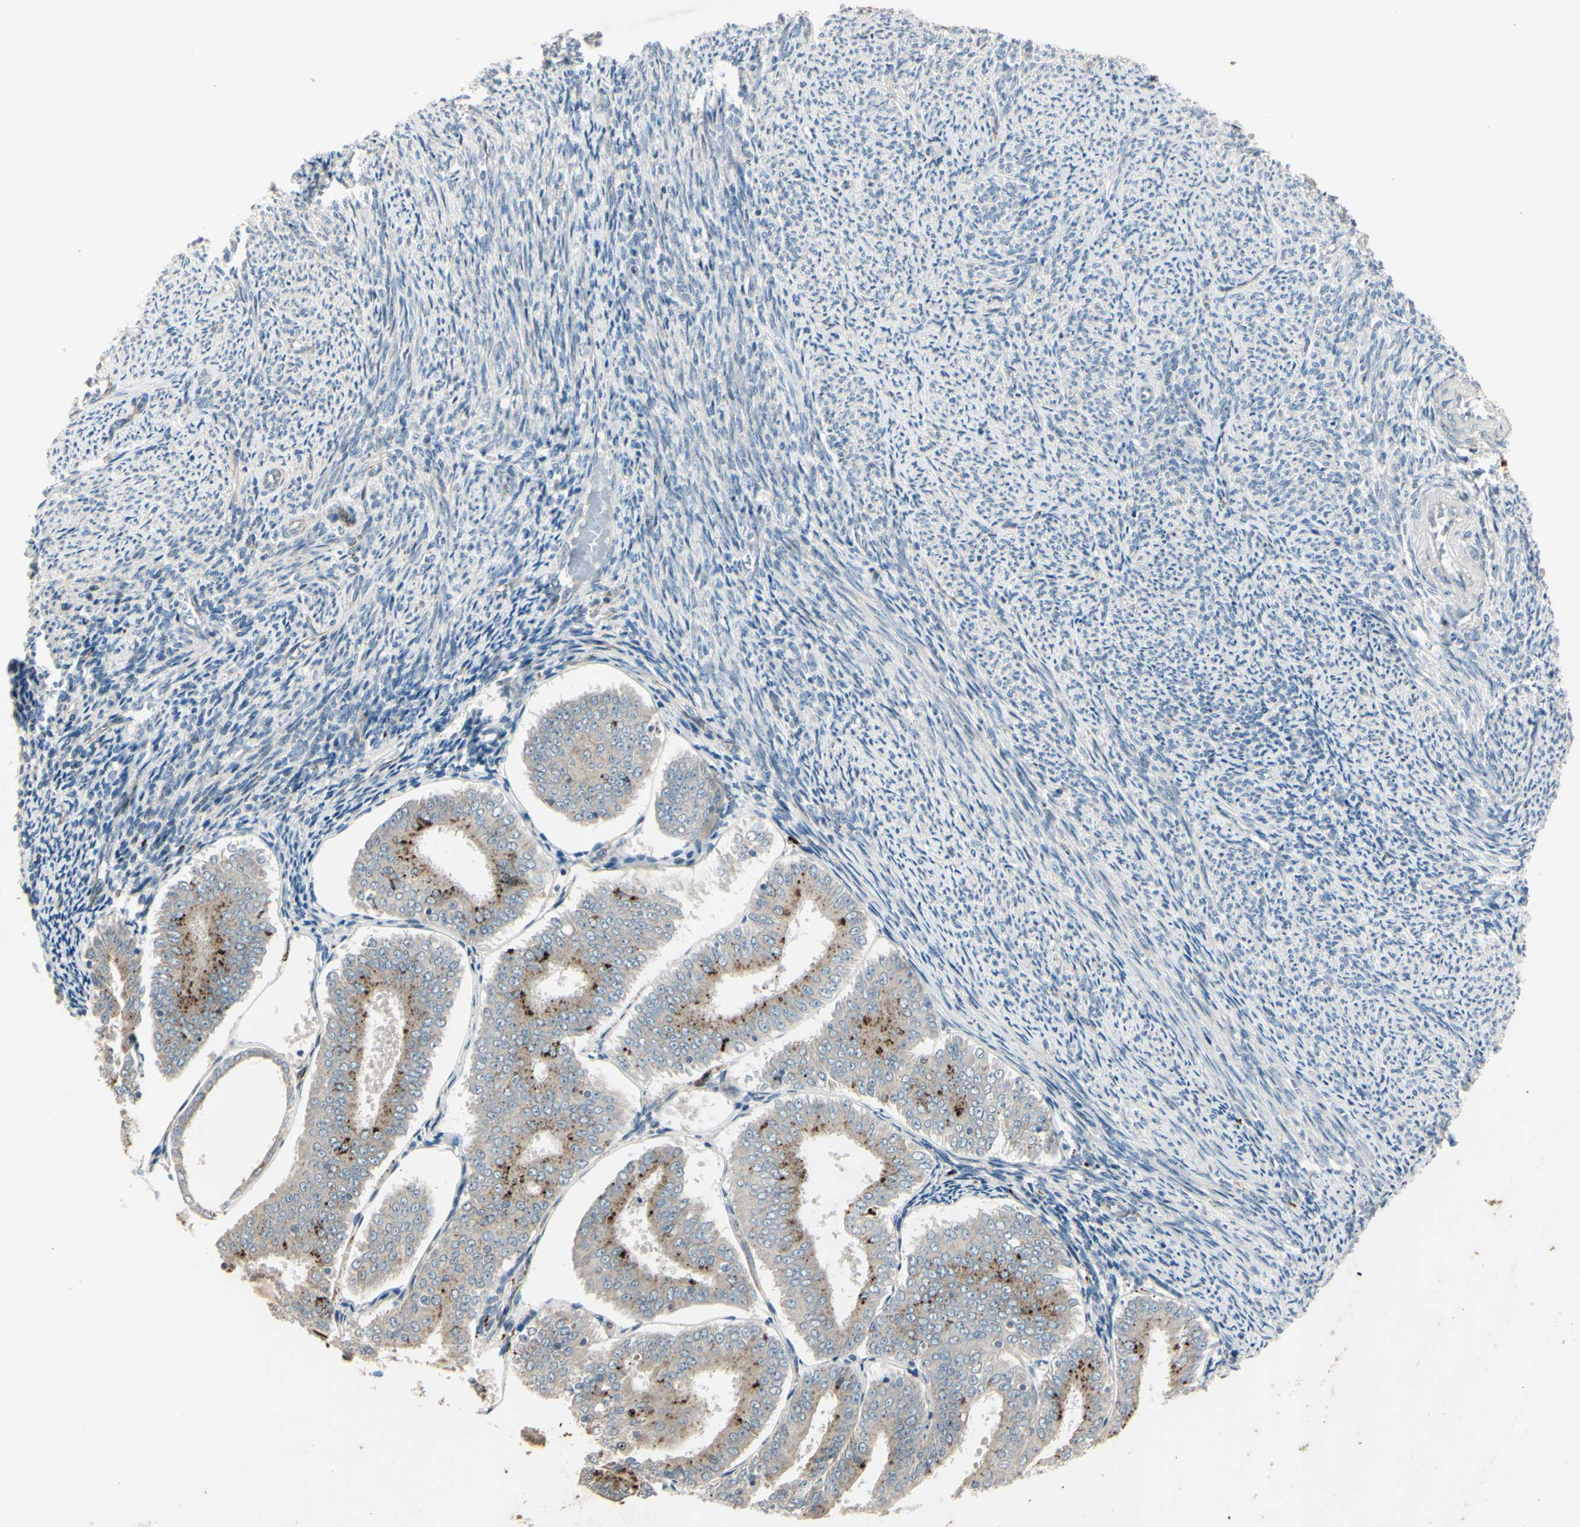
{"staining": {"intensity": "moderate", "quantity": "25%-75%", "location": "cytoplasmic/membranous"}, "tissue": "endometrial cancer", "cell_type": "Tumor cells", "image_type": "cancer", "snomed": [{"axis": "morphology", "description": "Adenocarcinoma, NOS"}, {"axis": "topography", "description": "Endometrium"}], "caption": "A brown stain shows moderate cytoplasmic/membranous staining of a protein in human endometrial cancer (adenocarcinoma) tumor cells.", "gene": "NDFIP1", "patient": {"sex": "female", "age": 63}}